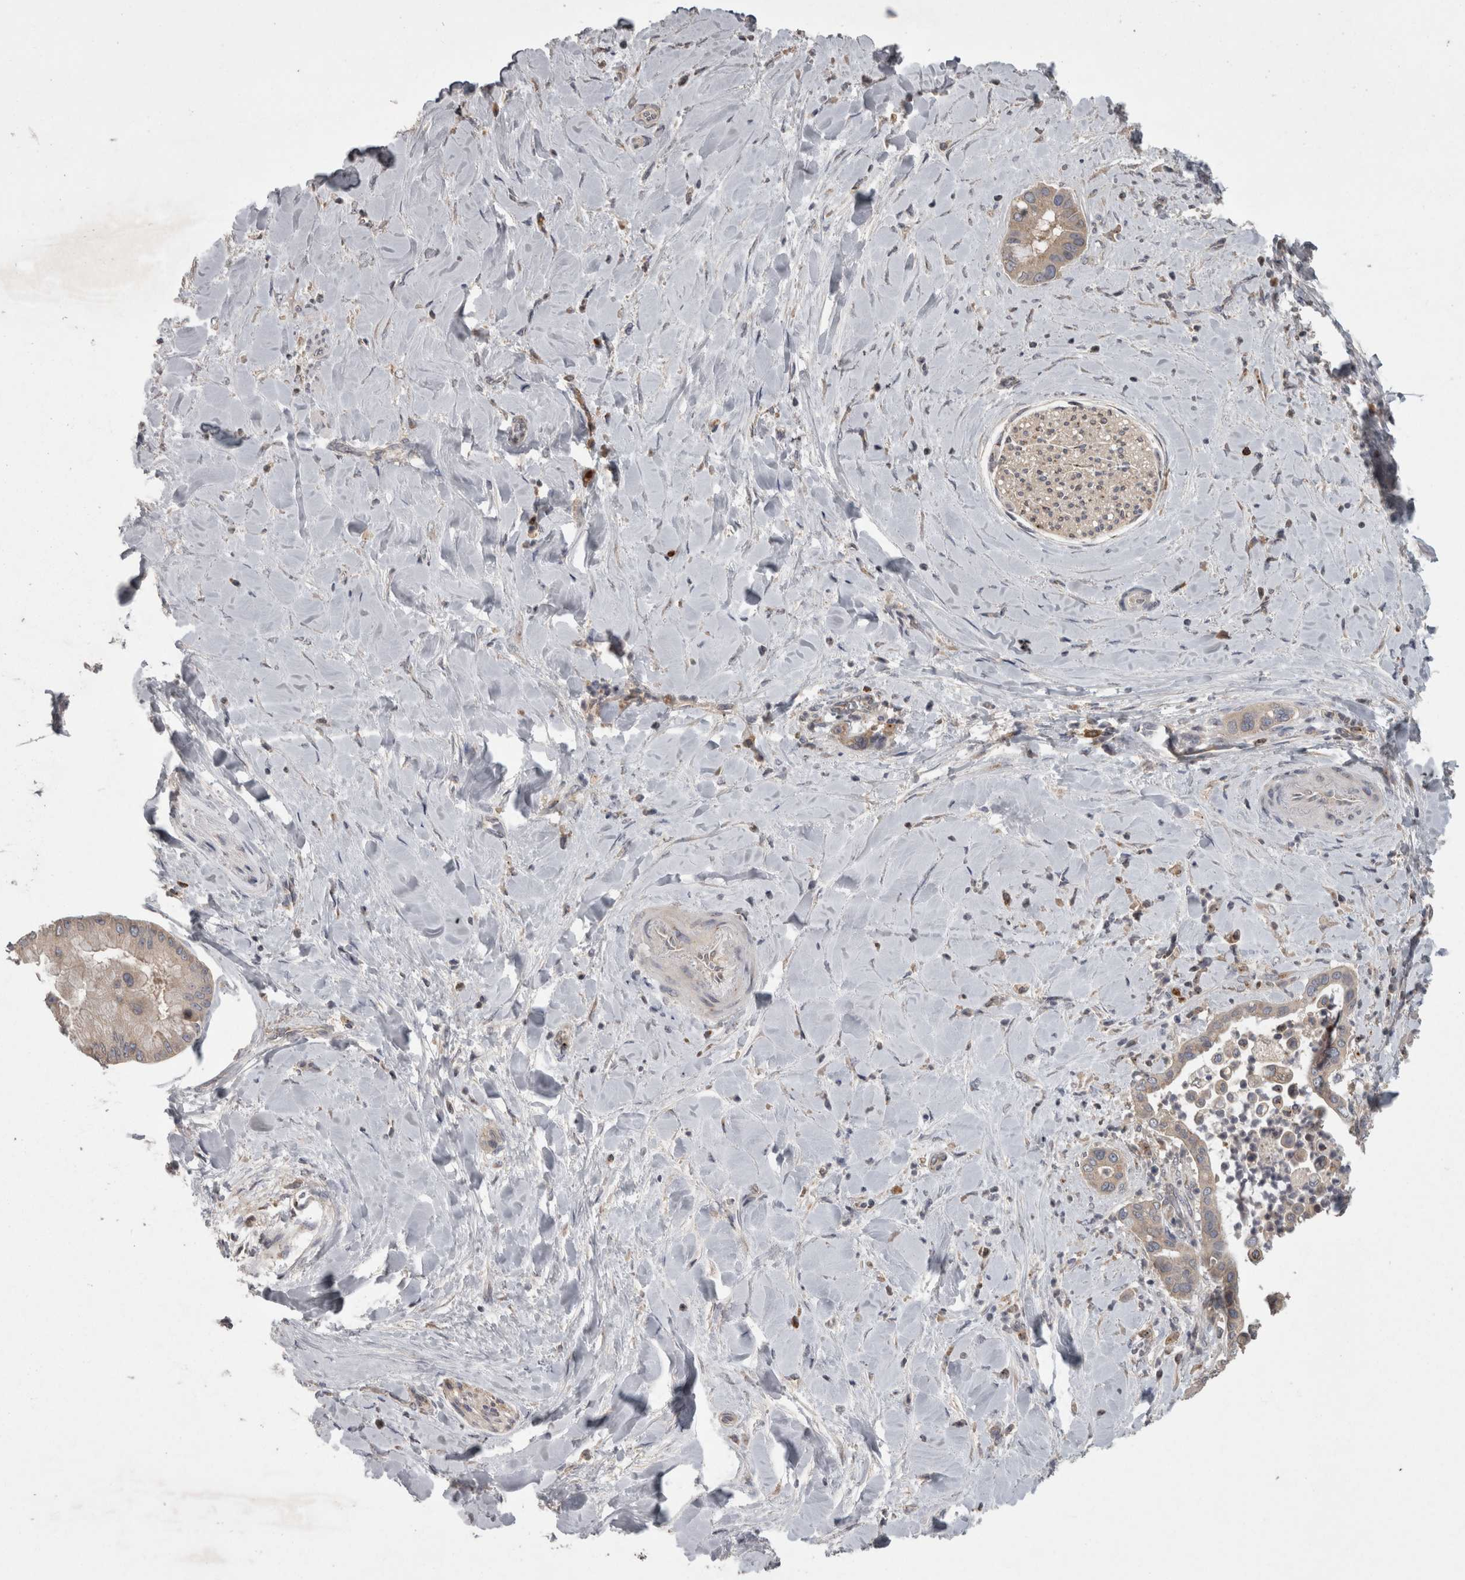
{"staining": {"intensity": "weak", "quantity": ">75%", "location": "cytoplasmic/membranous"}, "tissue": "liver cancer", "cell_type": "Tumor cells", "image_type": "cancer", "snomed": [{"axis": "morphology", "description": "Cholangiocarcinoma"}, {"axis": "topography", "description": "Liver"}], "caption": "Immunohistochemistry micrograph of neoplastic tissue: human liver cancer stained using immunohistochemistry demonstrates low levels of weak protein expression localized specifically in the cytoplasmic/membranous of tumor cells, appearing as a cytoplasmic/membranous brown color.", "gene": "PCM1", "patient": {"sex": "female", "age": 54}}